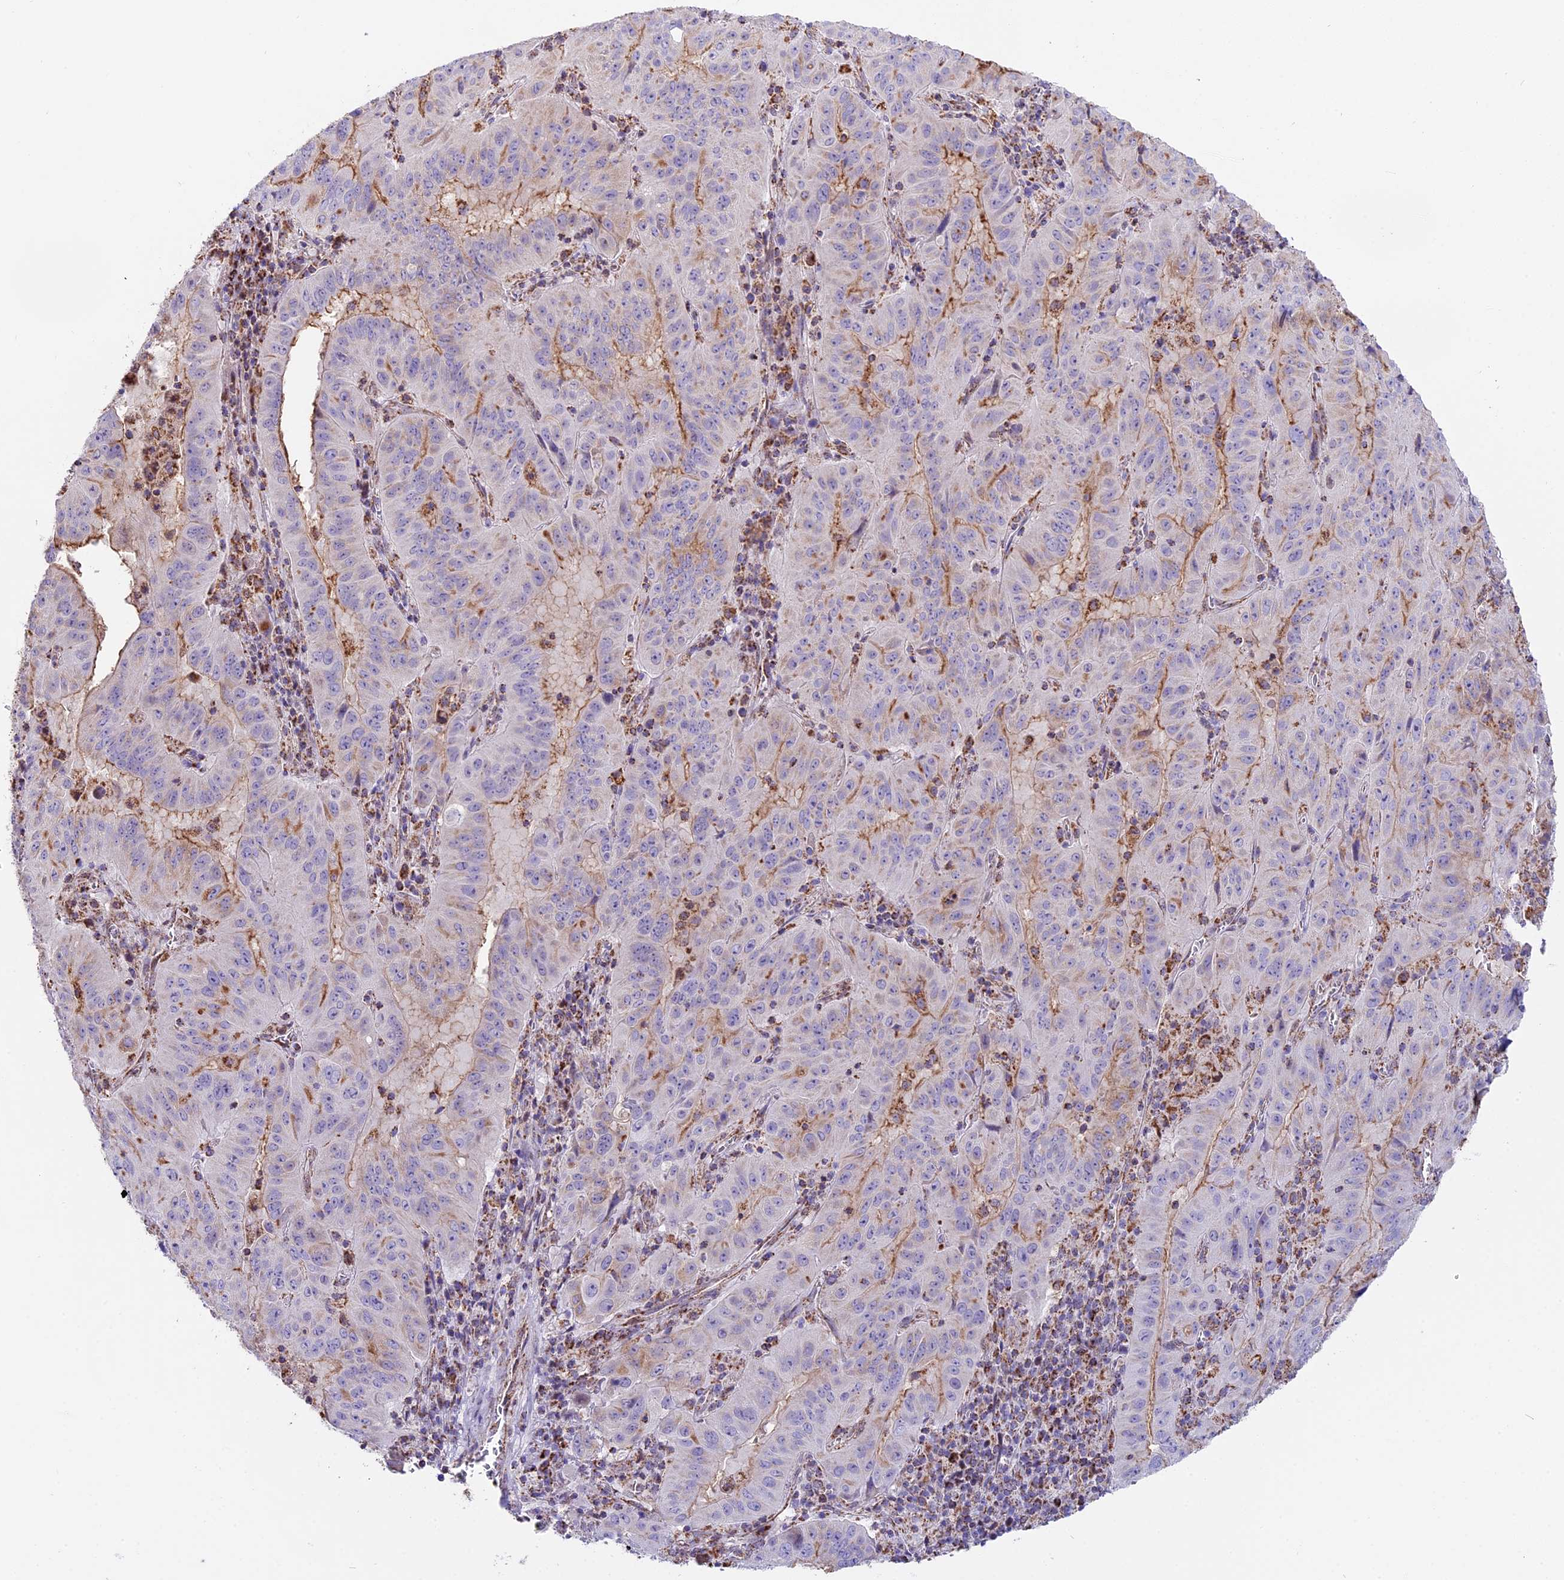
{"staining": {"intensity": "moderate", "quantity": "<25%", "location": "cytoplasmic/membranous"}, "tissue": "pancreatic cancer", "cell_type": "Tumor cells", "image_type": "cancer", "snomed": [{"axis": "morphology", "description": "Adenocarcinoma, NOS"}, {"axis": "topography", "description": "Pancreas"}], "caption": "A brown stain highlights moderate cytoplasmic/membranous positivity of a protein in human pancreatic adenocarcinoma tumor cells.", "gene": "NDUFA8", "patient": {"sex": "male", "age": 63}}